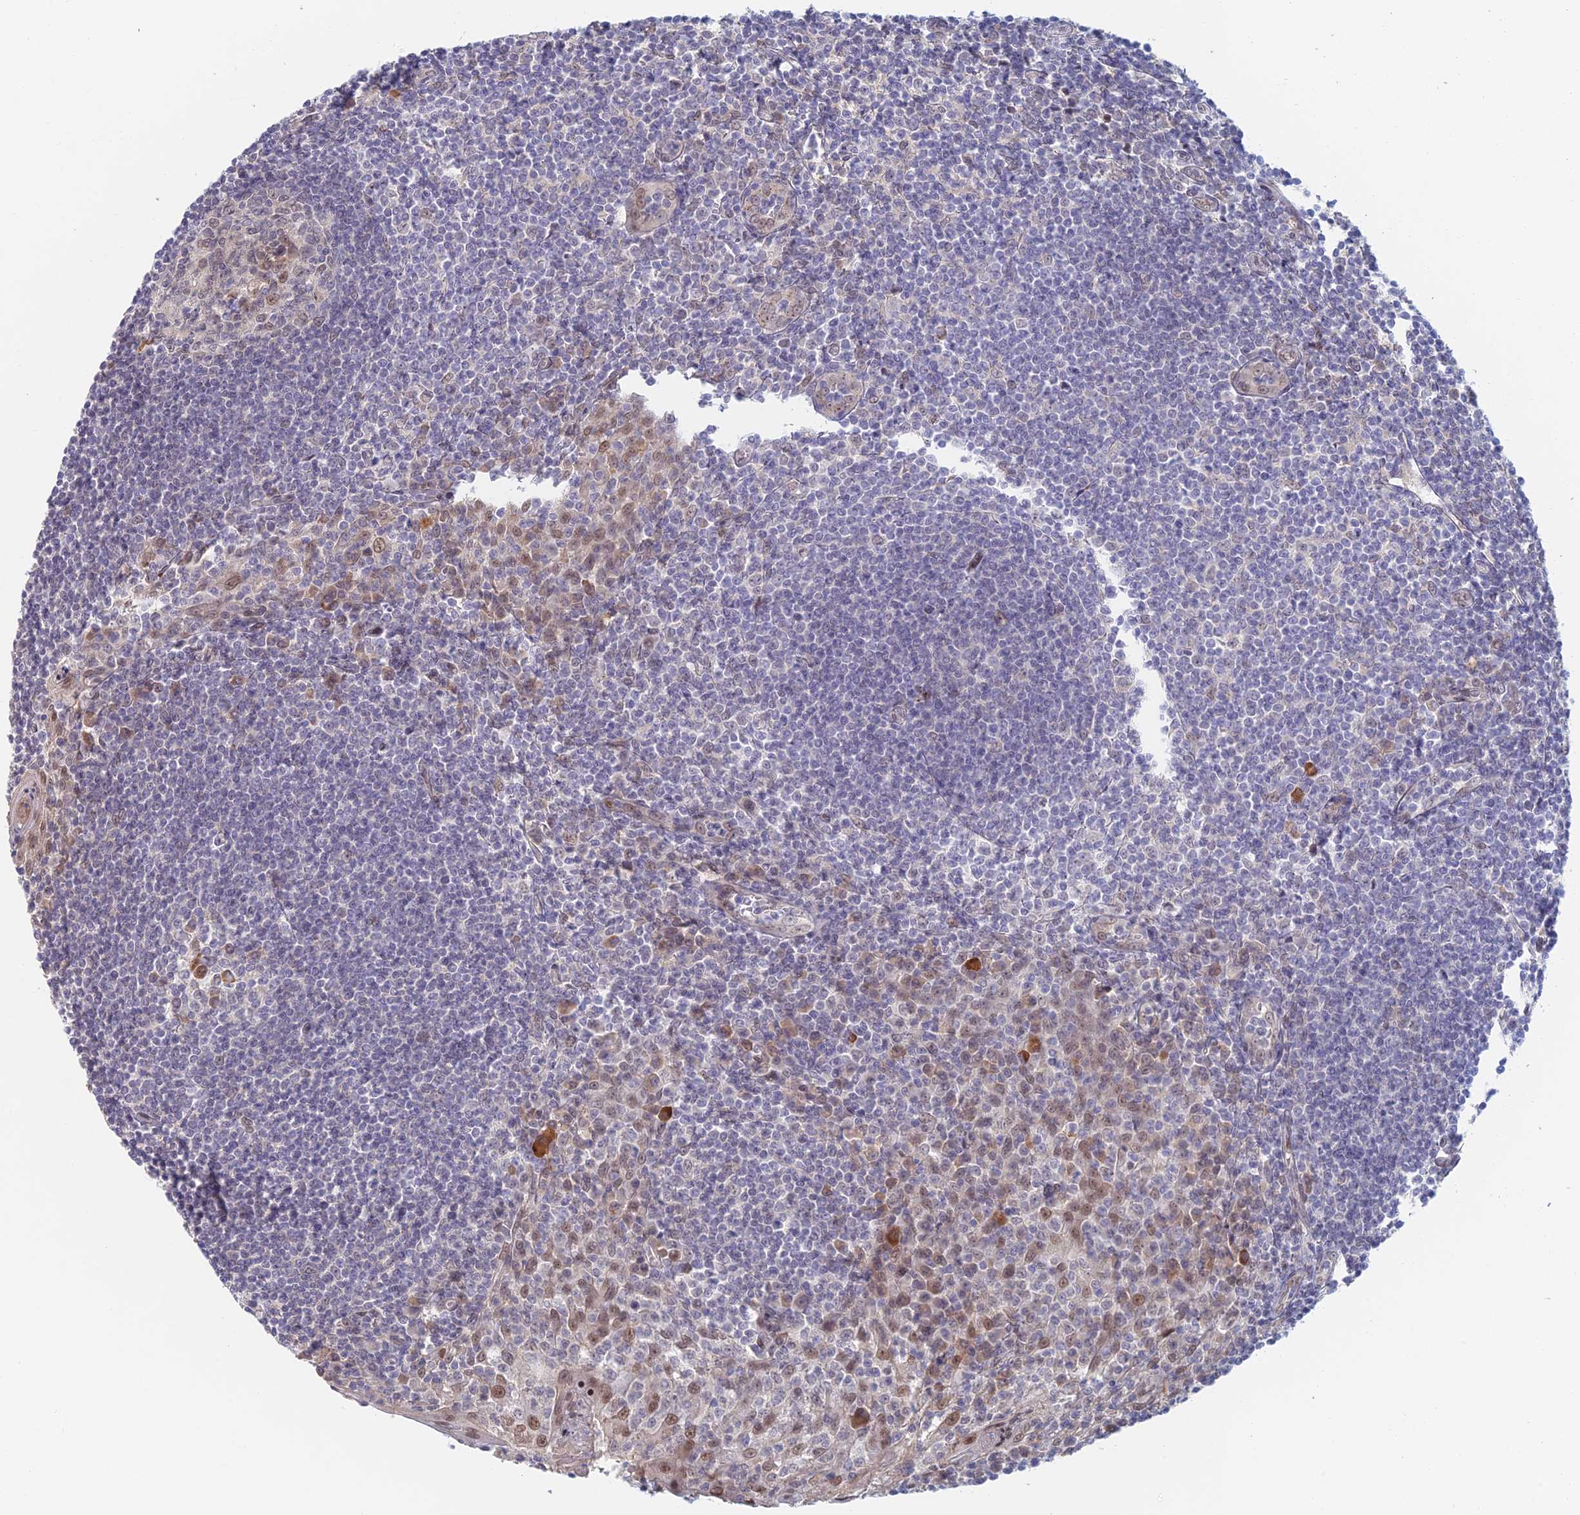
{"staining": {"intensity": "weak", "quantity": "<25%", "location": "nuclear"}, "tissue": "tonsil", "cell_type": "Germinal center cells", "image_type": "normal", "snomed": [{"axis": "morphology", "description": "Normal tissue, NOS"}, {"axis": "topography", "description": "Tonsil"}], "caption": "Protein analysis of benign tonsil shows no significant expression in germinal center cells. (DAB IHC with hematoxylin counter stain).", "gene": "ZUP1", "patient": {"sex": "male", "age": 27}}